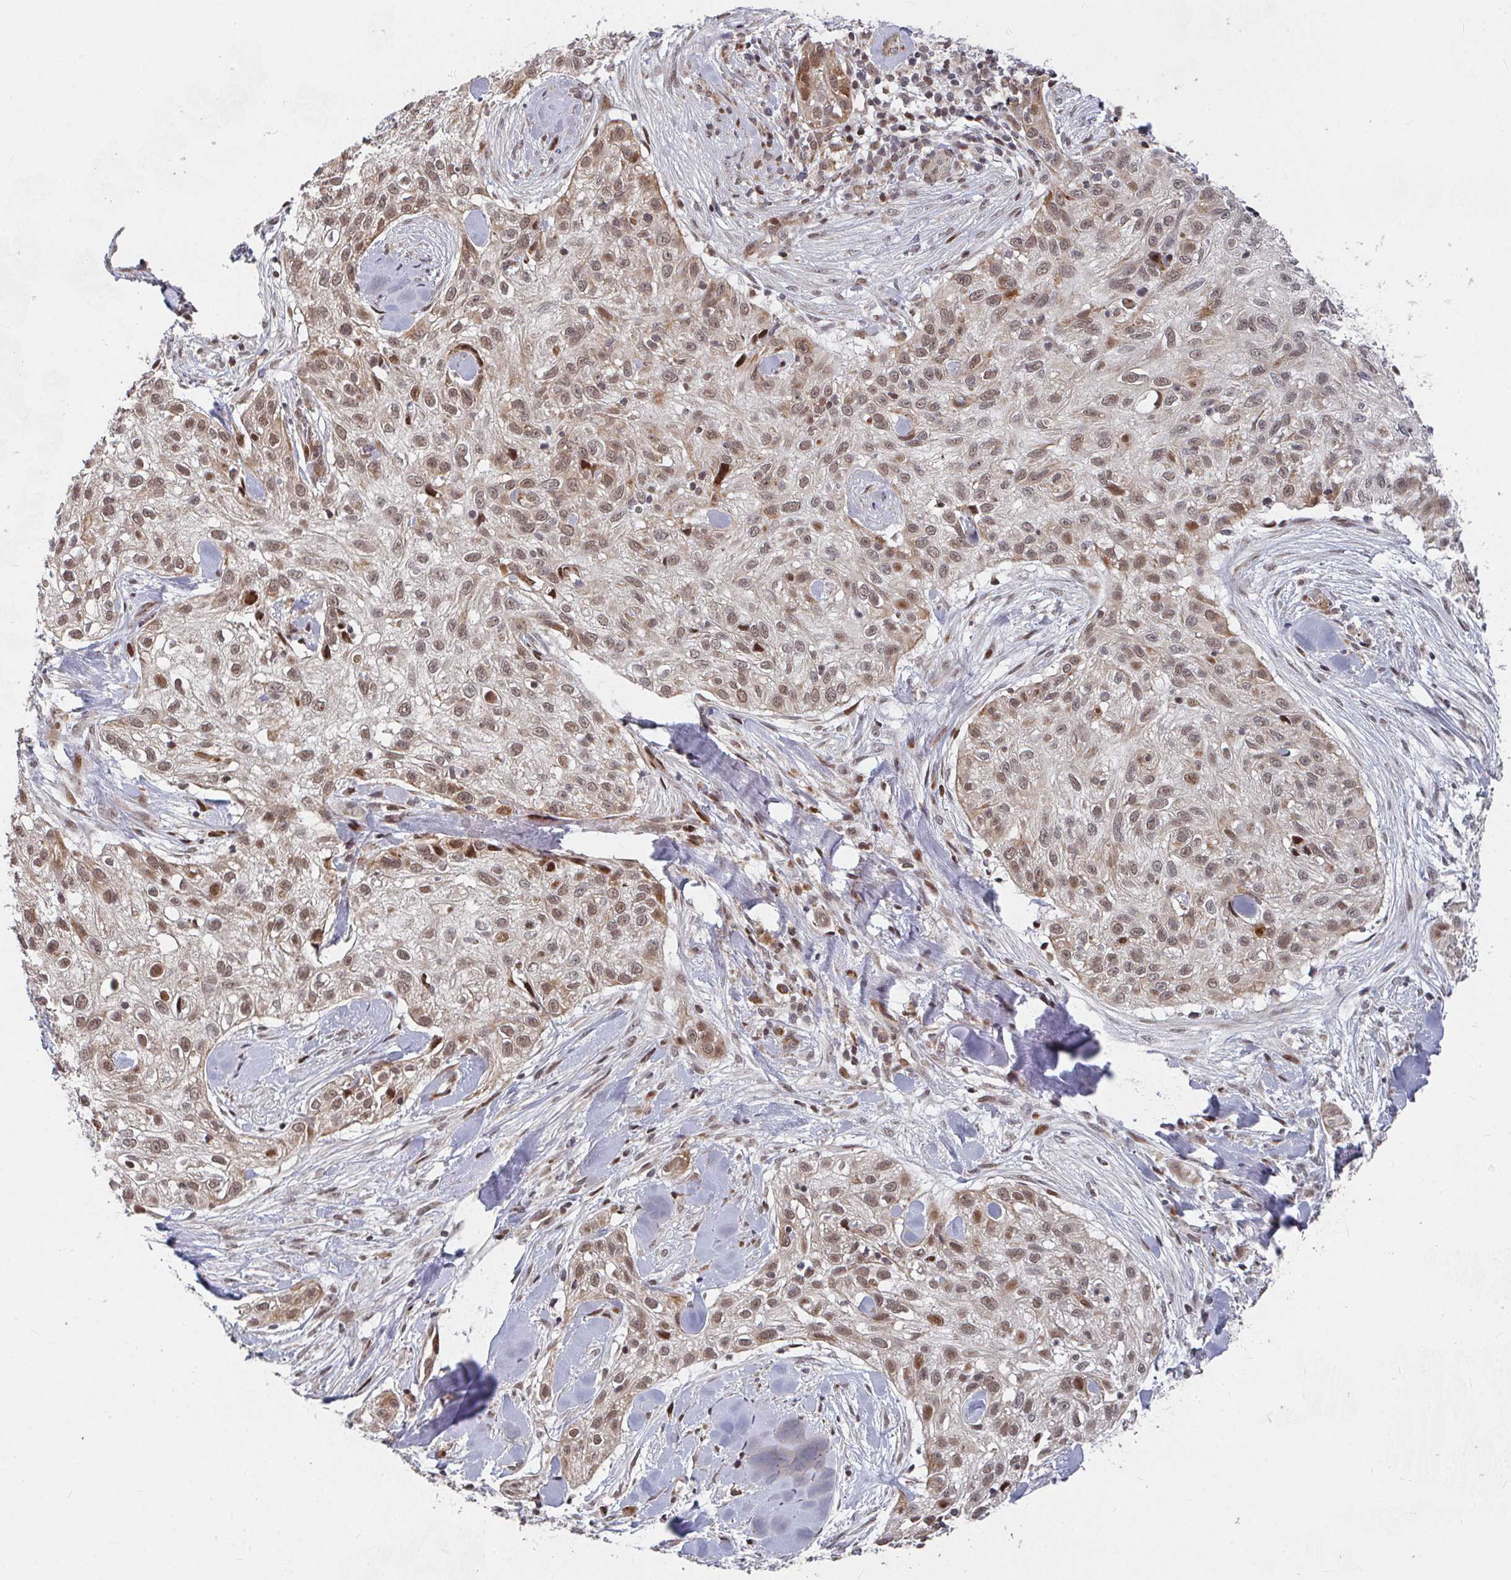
{"staining": {"intensity": "moderate", "quantity": ">75%", "location": "nuclear"}, "tissue": "skin cancer", "cell_type": "Tumor cells", "image_type": "cancer", "snomed": [{"axis": "morphology", "description": "Squamous cell carcinoma, NOS"}, {"axis": "topography", "description": "Skin"}], "caption": "Skin squamous cell carcinoma stained for a protein (brown) shows moderate nuclear positive expression in about >75% of tumor cells.", "gene": "RBBP5", "patient": {"sex": "male", "age": 82}}